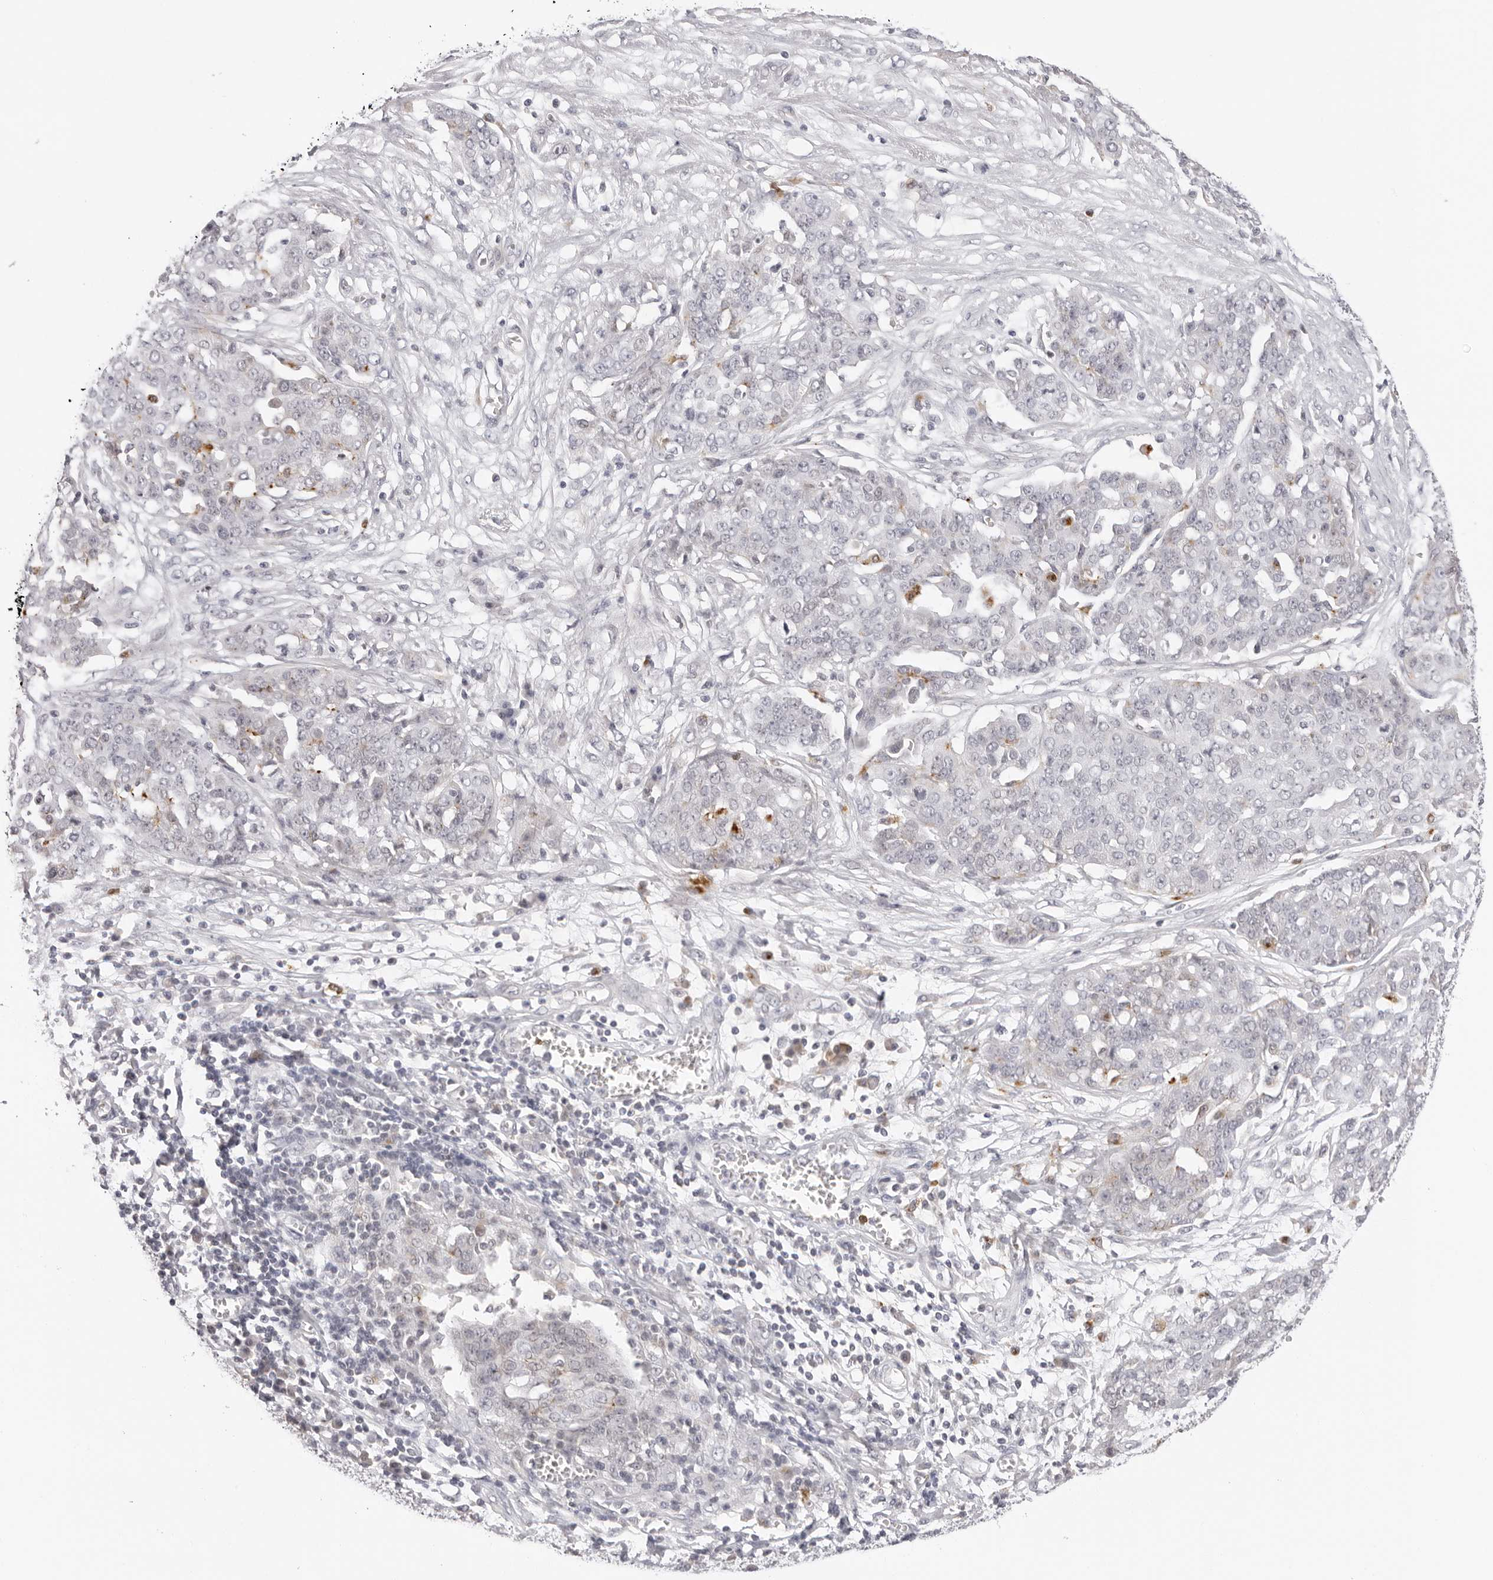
{"staining": {"intensity": "weak", "quantity": "<25%", "location": "cytoplasmic/membranous"}, "tissue": "ovarian cancer", "cell_type": "Tumor cells", "image_type": "cancer", "snomed": [{"axis": "morphology", "description": "Cystadenocarcinoma, serous, NOS"}, {"axis": "topography", "description": "Soft tissue"}, {"axis": "topography", "description": "Ovary"}], "caption": "A micrograph of human ovarian cancer is negative for staining in tumor cells.", "gene": "STRADB", "patient": {"sex": "female", "age": 57}}